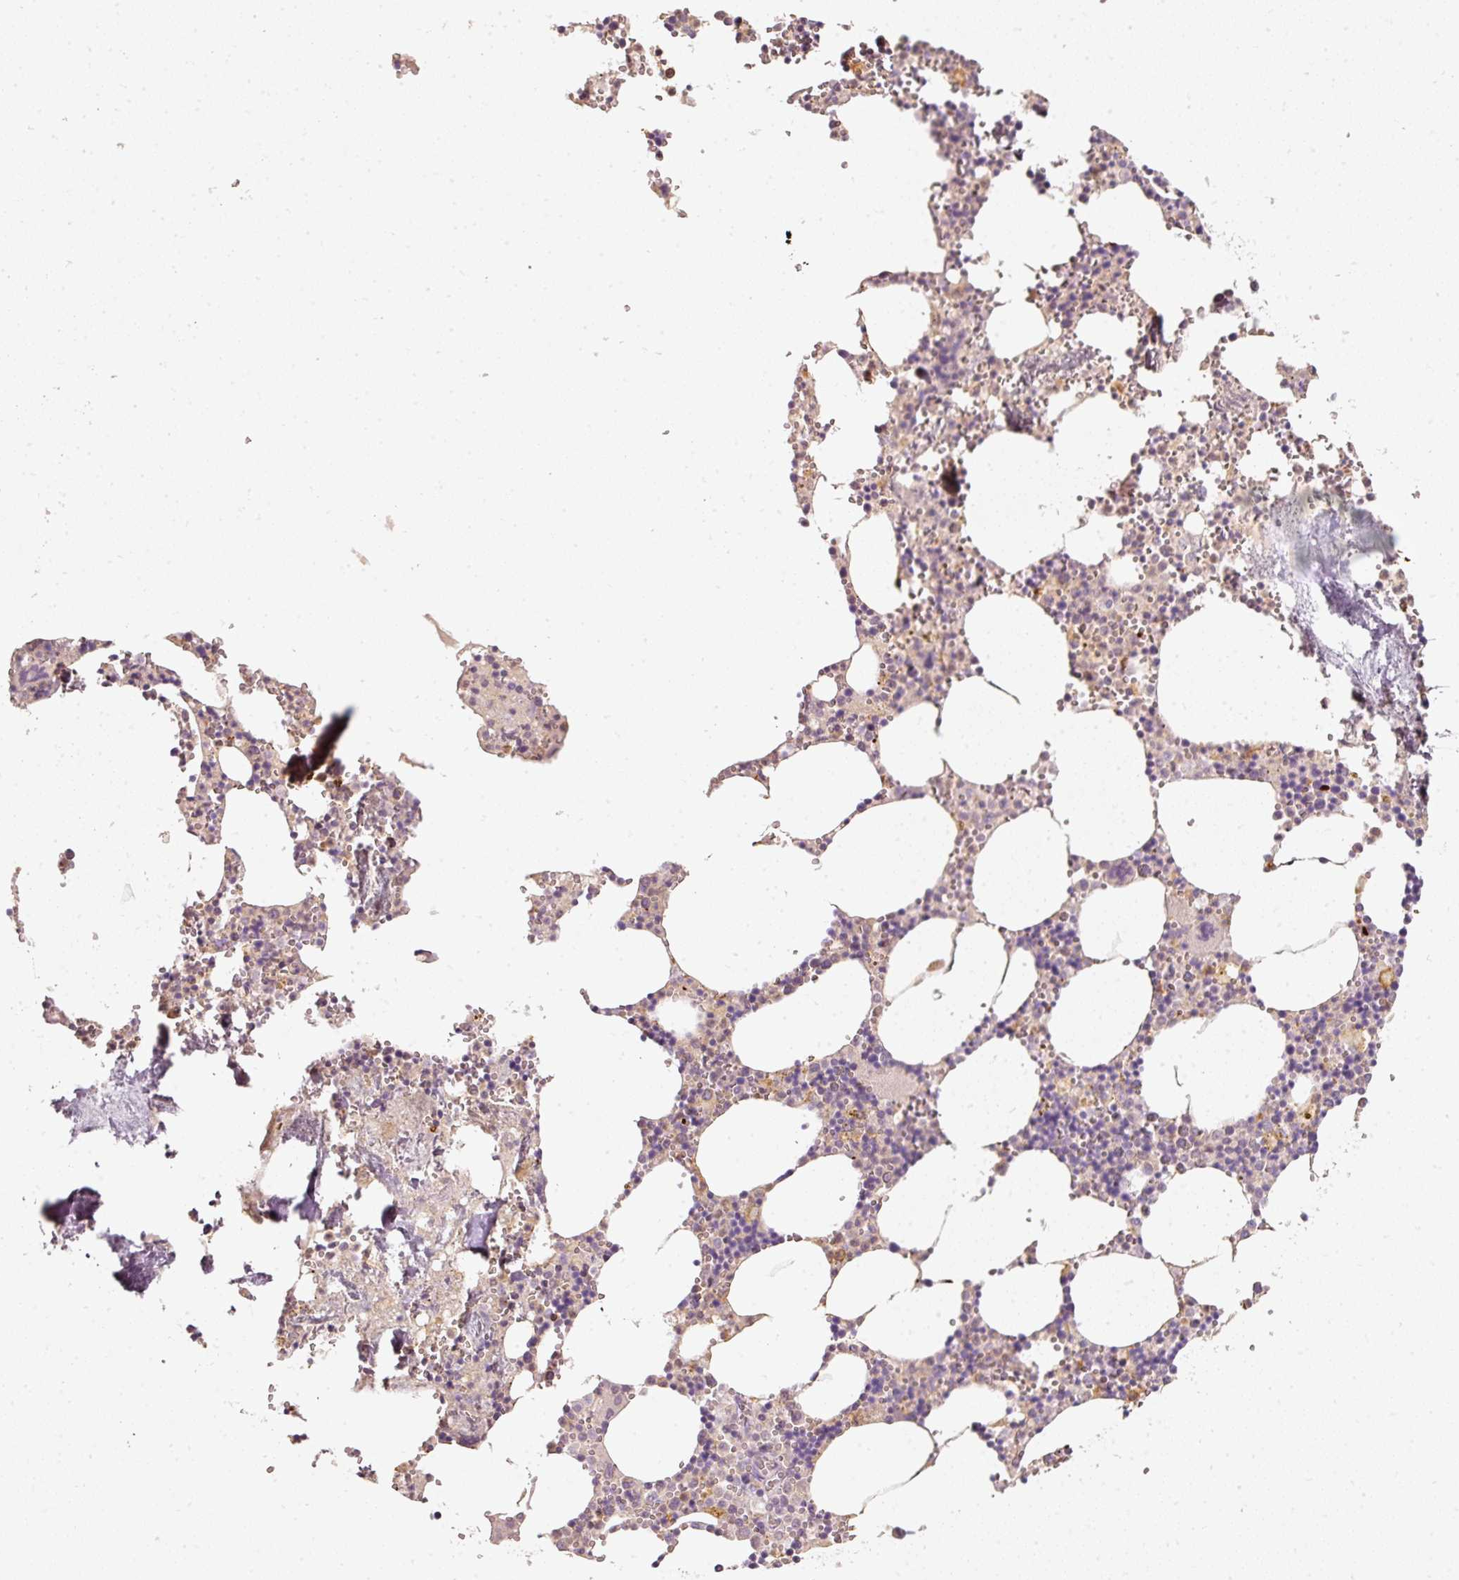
{"staining": {"intensity": "moderate", "quantity": "25%-75%", "location": "cytoplasmic/membranous"}, "tissue": "bone marrow", "cell_type": "Hematopoietic cells", "image_type": "normal", "snomed": [{"axis": "morphology", "description": "Normal tissue, NOS"}, {"axis": "topography", "description": "Bone marrow"}], "caption": "Human bone marrow stained for a protein (brown) shows moderate cytoplasmic/membranous positive expression in approximately 25%-75% of hematopoietic cells.", "gene": "IQGAP2", "patient": {"sex": "male", "age": 54}}